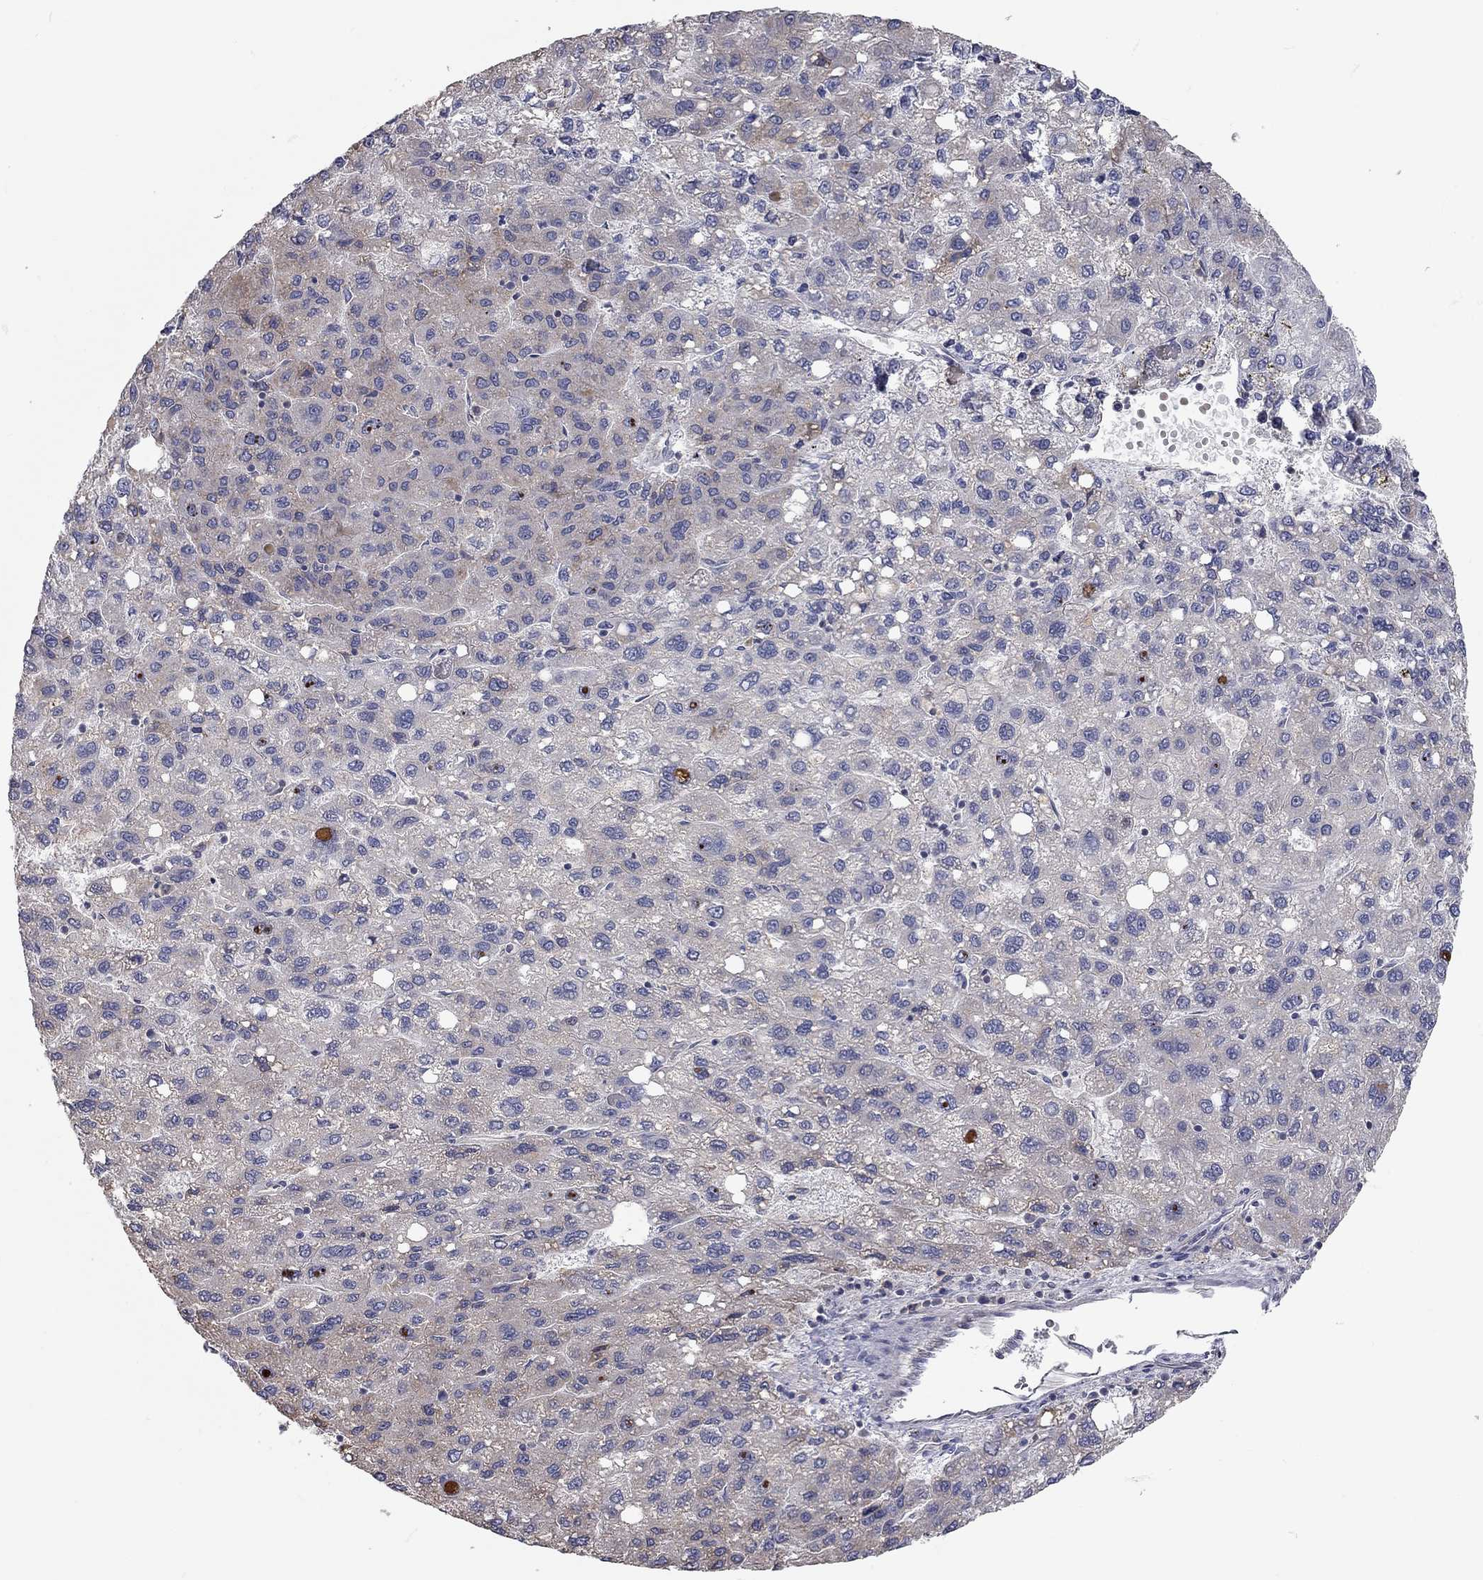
{"staining": {"intensity": "weak", "quantity": "<25%", "location": "cytoplasmic/membranous"}, "tissue": "liver cancer", "cell_type": "Tumor cells", "image_type": "cancer", "snomed": [{"axis": "morphology", "description": "Carcinoma, Hepatocellular, NOS"}, {"axis": "topography", "description": "Liver"}], "caption": "DAB (3,3'-diaminobenzidine) immunohistochemical staining of human liver cancer demonstrates no significant staining in tumor cells.", "gene": "XAGE2", "patient": {"sex": "female", "age": 82}}